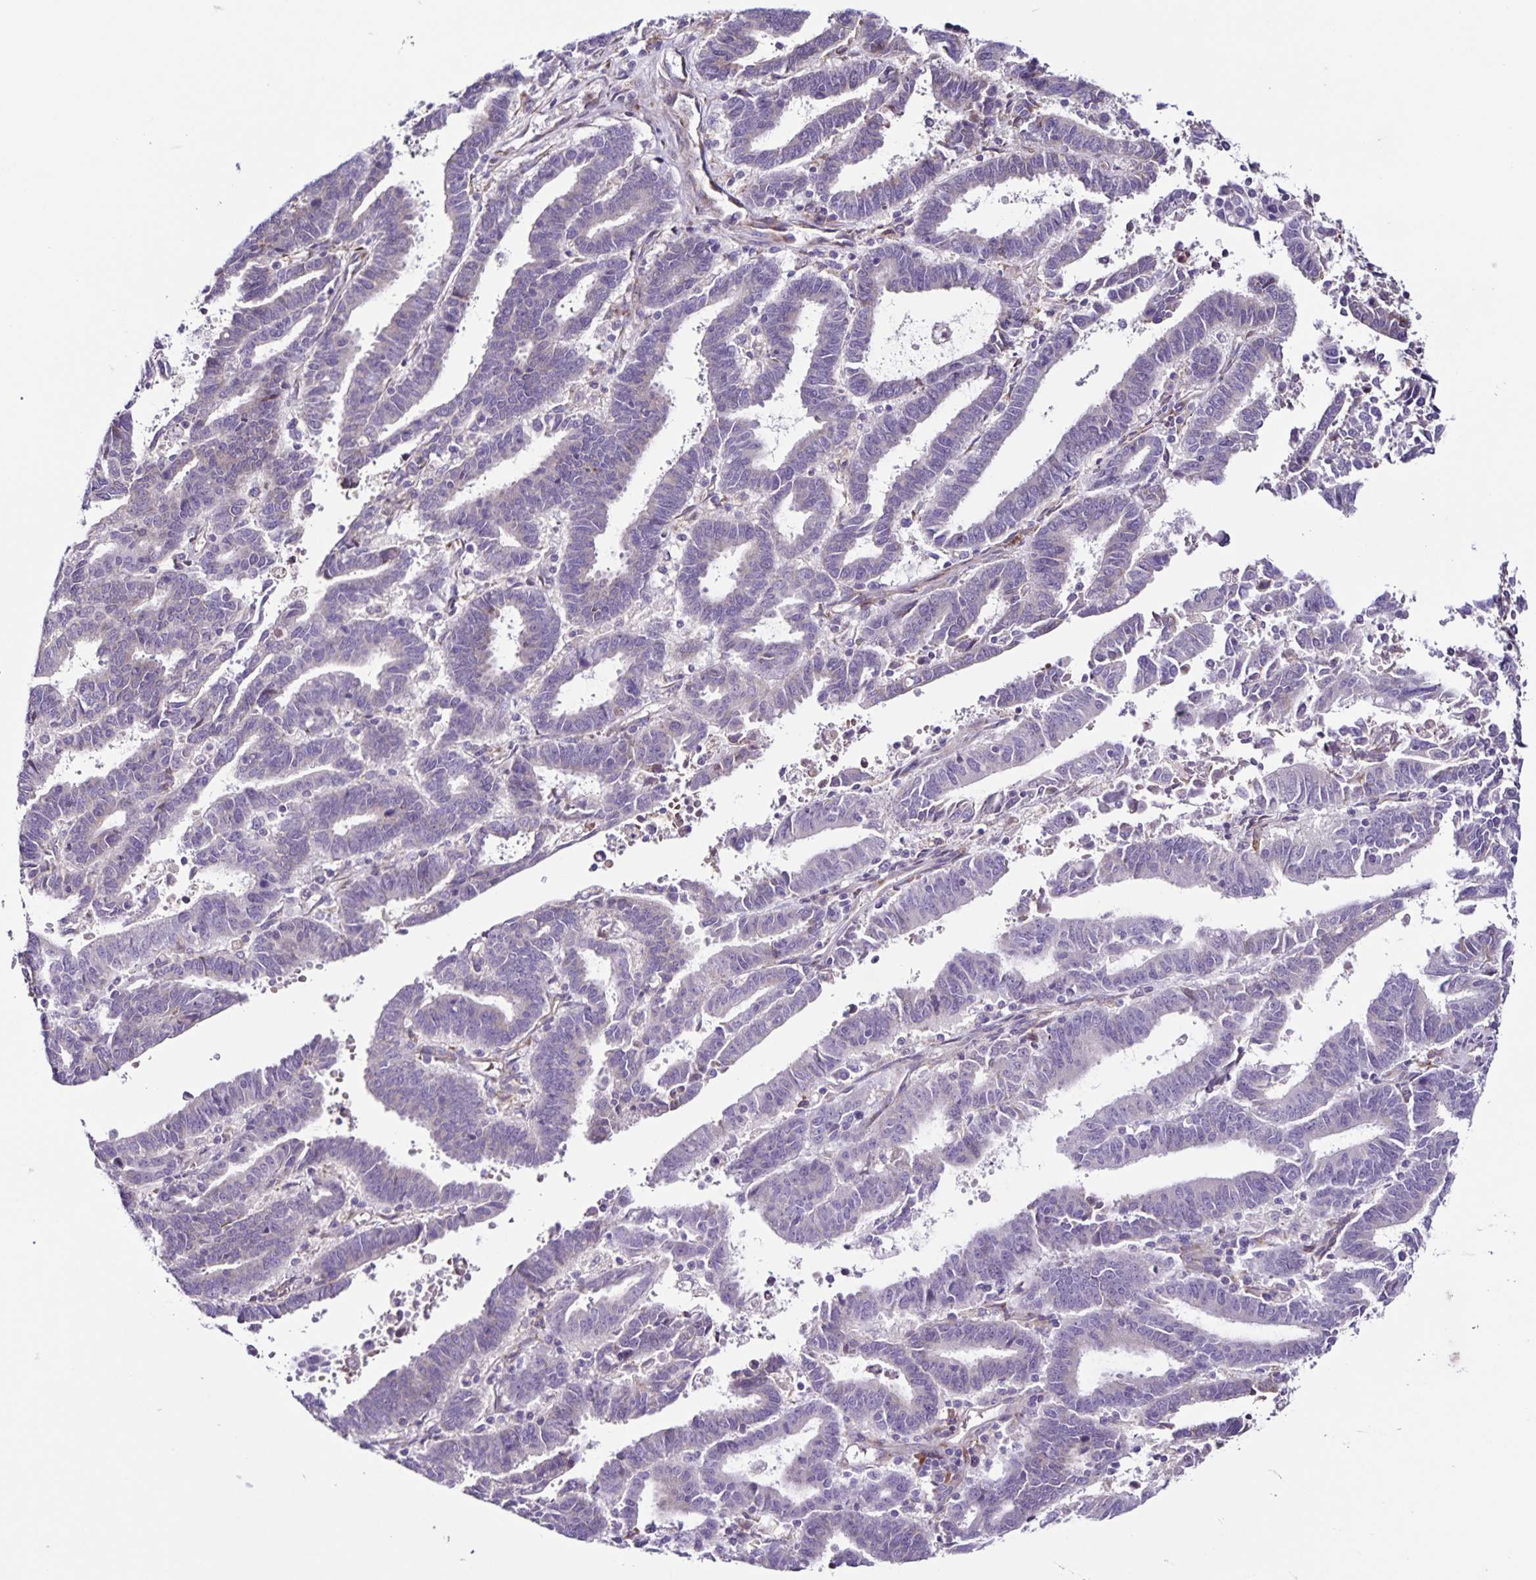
{"staining": {"intensity": "negative", "quantity": "none", "location": "none"}, "tissue": "endometrial cancer", "cell_type": "Tumor cells", "image_type": "cancer", "snomed": [{"axis": "morphology", "description": "Adenocarcinoma, NOS"}, {"axis": "topography", "description": "Uterus"}], "caption": "Tumor cells are negative for brown protein staining in adenocarcinoma (endometrial).", "gene": "RNFT2", "patient": {"sex": "female", "age": 83}}